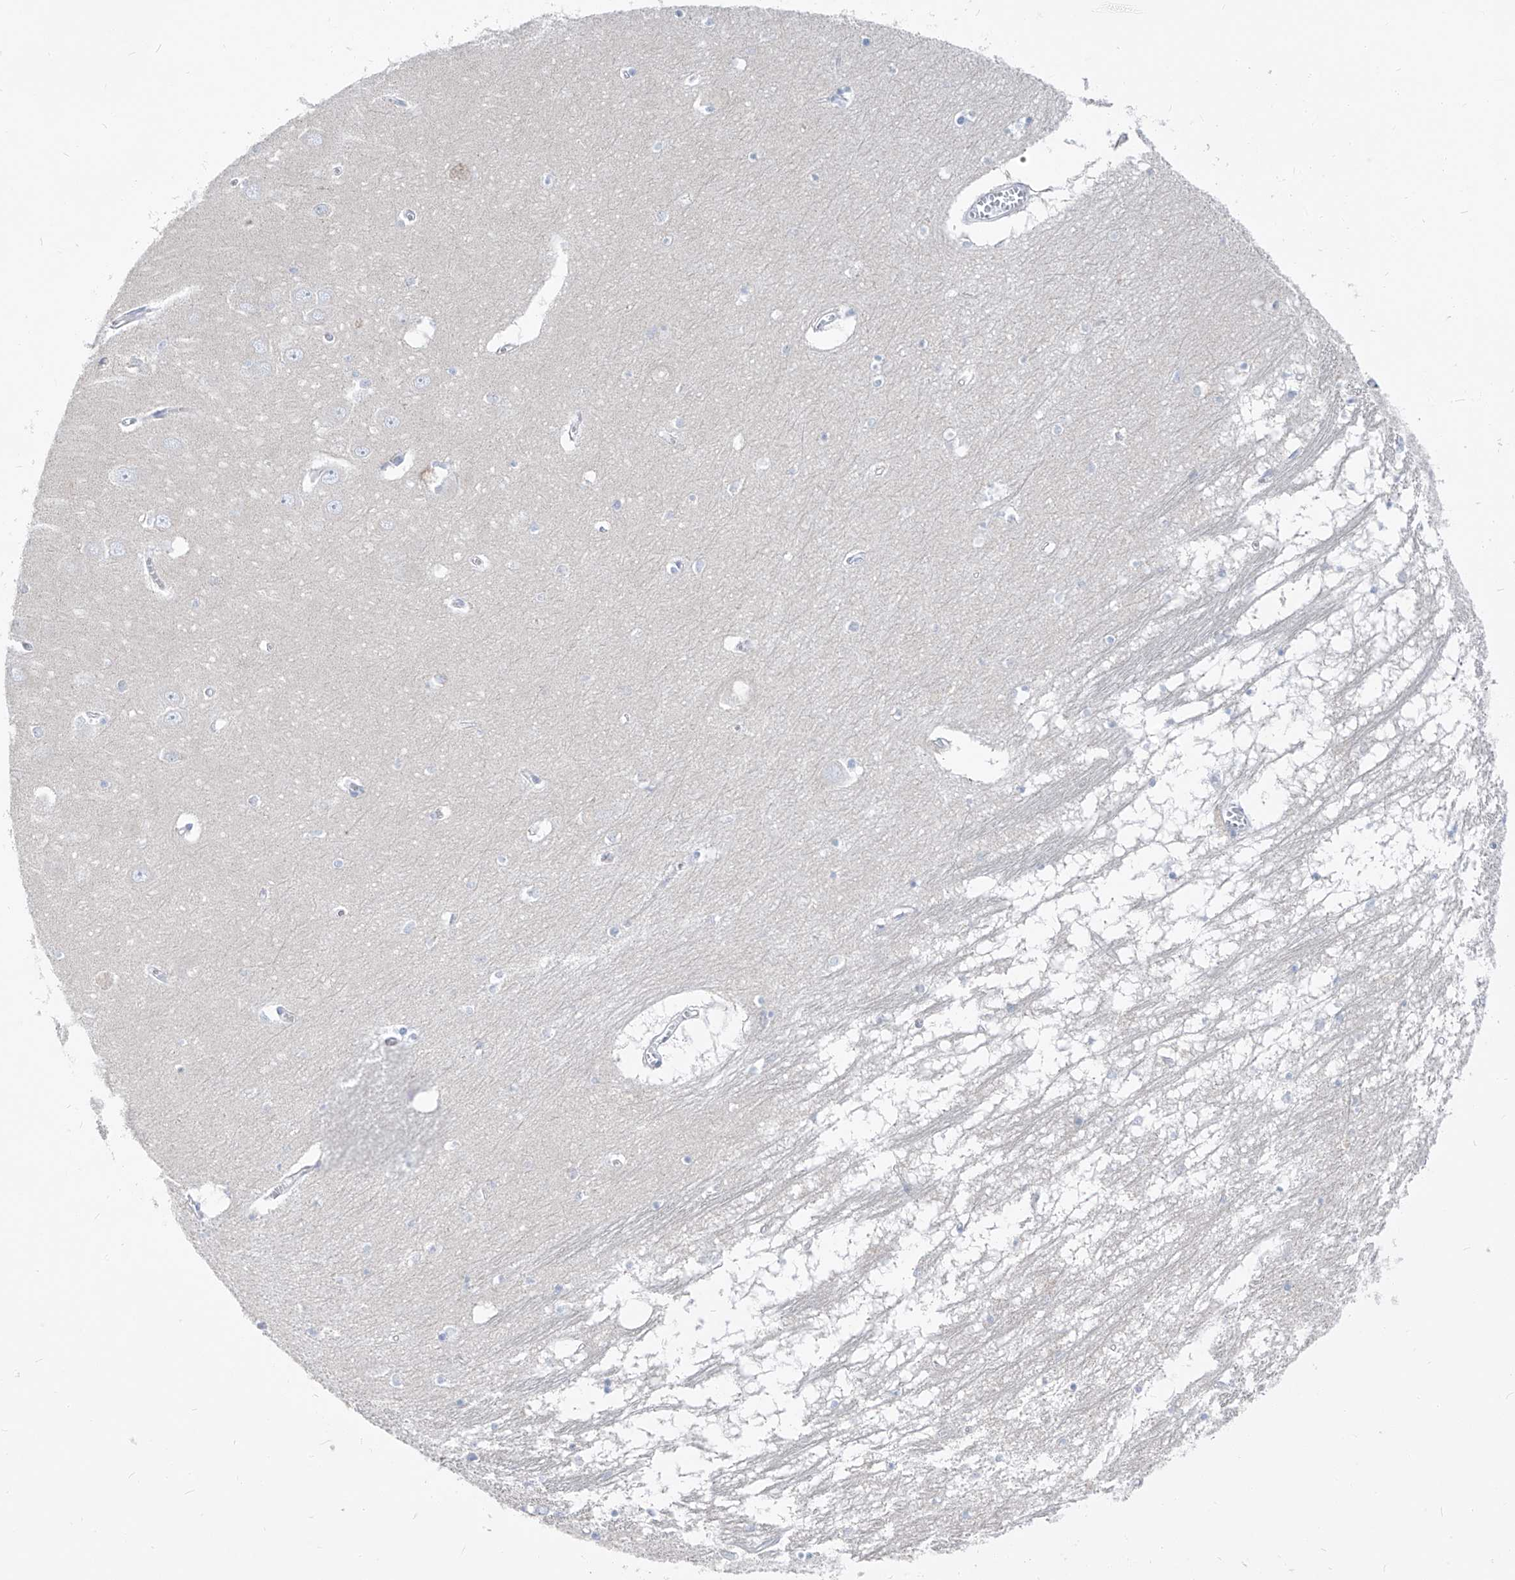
{"staining": {"intensity": "negative", "quantity": "none", "location": "none"}, "tissue": "hippocampus", "cell_type": "Glial cells", "image_type": "normal", "snomed": [{"axis": "morphology", "description": "Normal tissue, NOS"}, {"axis": "topography", "description": "Hippocampus"}], "caption": "An IHC image of normal hippocampus is shown. There is no staining in glial cells of hippocampus.", "gene": "FRS3", "patient": {"sex": "male", "age": 70}}